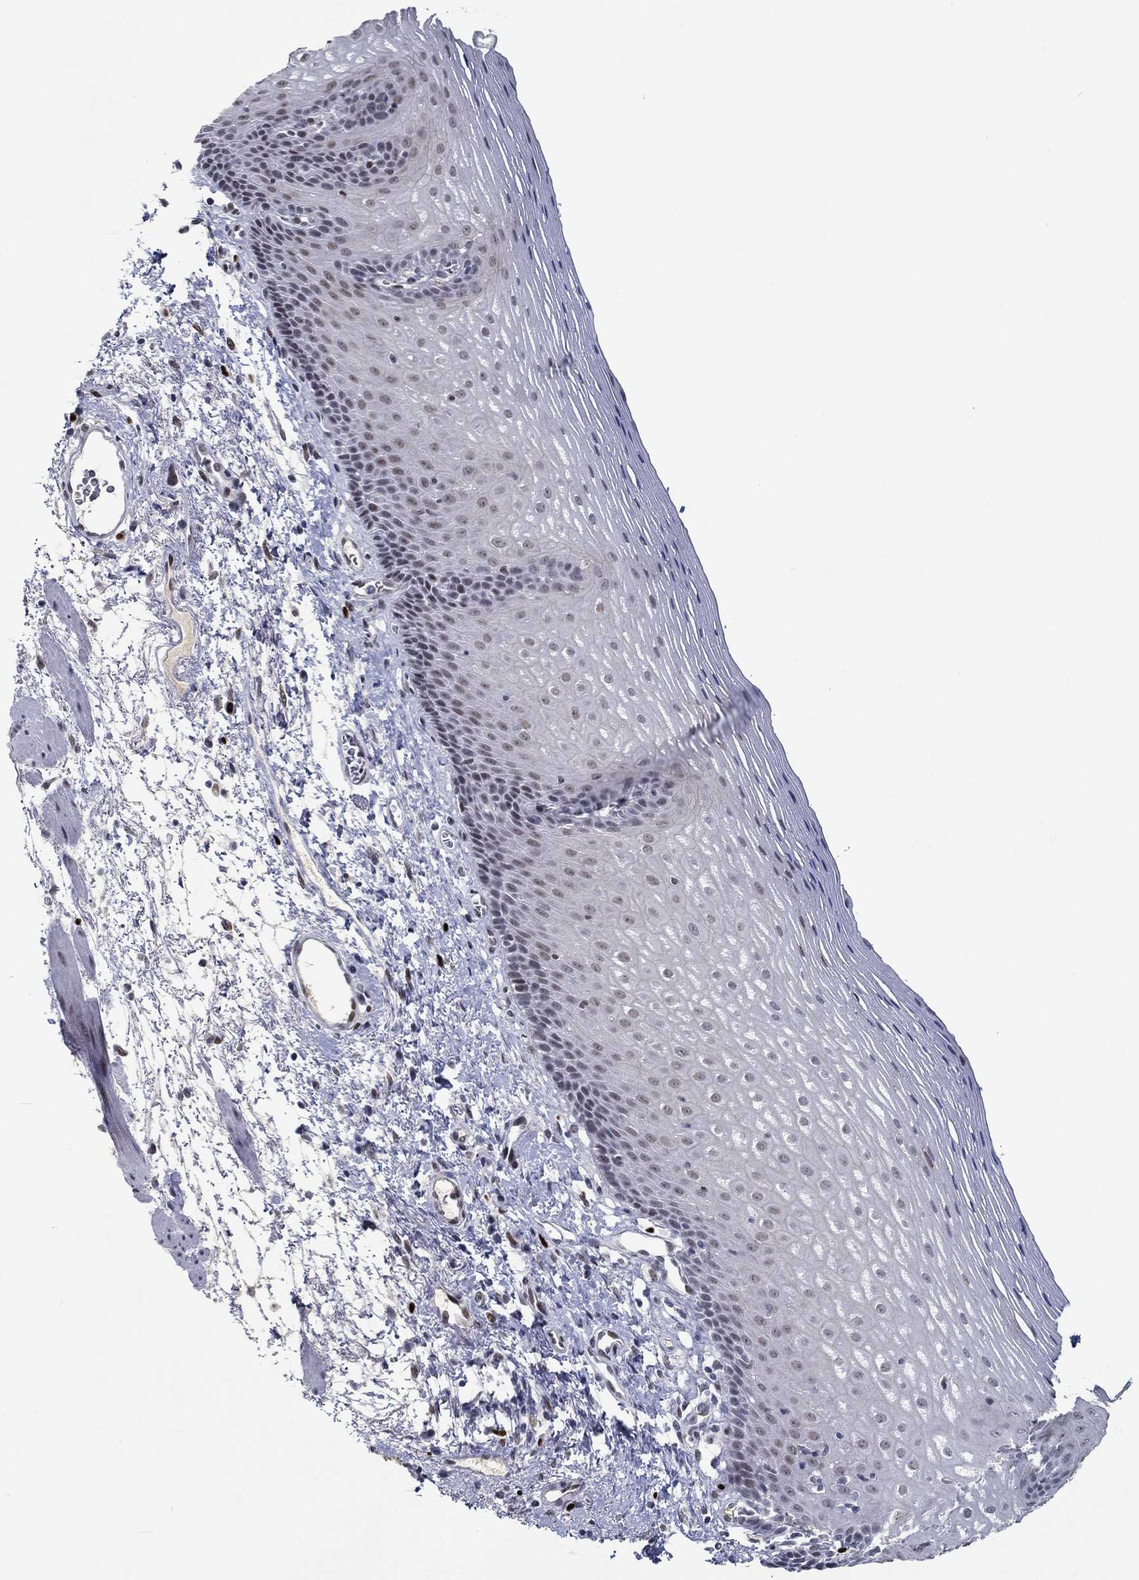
{"staining": {"intensity": "moderate", "quantity": "<25%", "location": "nuclear"}, "tissue": "esophagus", "cell_type": "Squamous epithelial cells", "image_type": "normal", "snomed": [{"axis": "morphology", "description": "Normal tissue, NOS"}, {"axis": "topography", "description": "Esophagus"}], "caption": "A brown stain highlights moderate nuclear positivity of a protein in squamous epithelial cells of normal human esophagus. The staining was performed using DAB to visualize the protein expression in brown, while the nuclei were stained in blue with hematoxylin (Magnification: 20x).", "gene": "GATA2", "patient": {"sex": "male", "age": 76}}